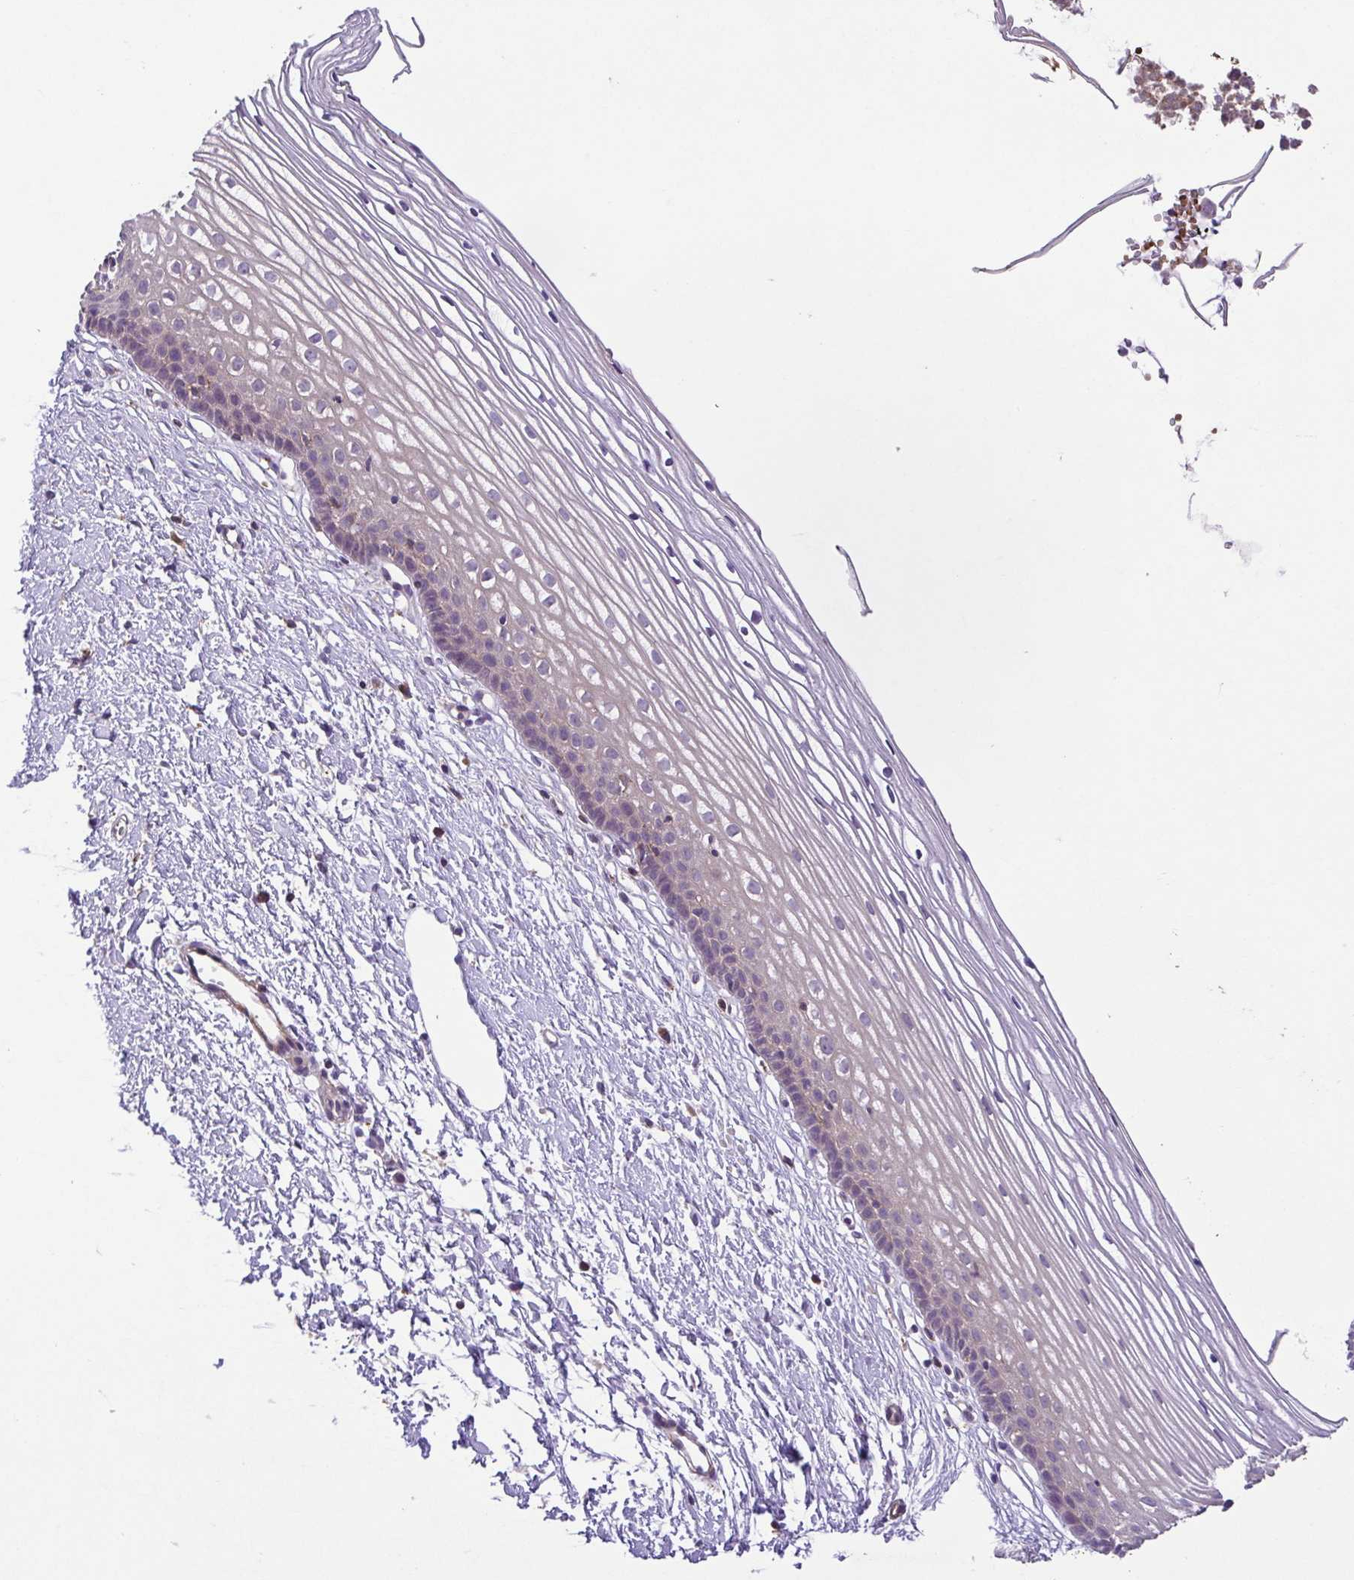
{"staining": {"intensity": "weak", "quantity": "25%-75%", "location": "cytoplasmic/membranous"}, "tissue": "cervix", "cell_type": "Glandular cells", "image_type": "normal", "snomed": [{"axis": "morphology", "description": "Normal tissue, NOS"}, {"axis": "topography", "description": "Cervix"}], "caption": "This is a micrograph of immunohistochemistry staining of benign cervix, which shows weak staining in the cytoplasmic/membranous of glandular cells.", "gene": "IDE", "patient": {"sex": "female", "age": 40}}